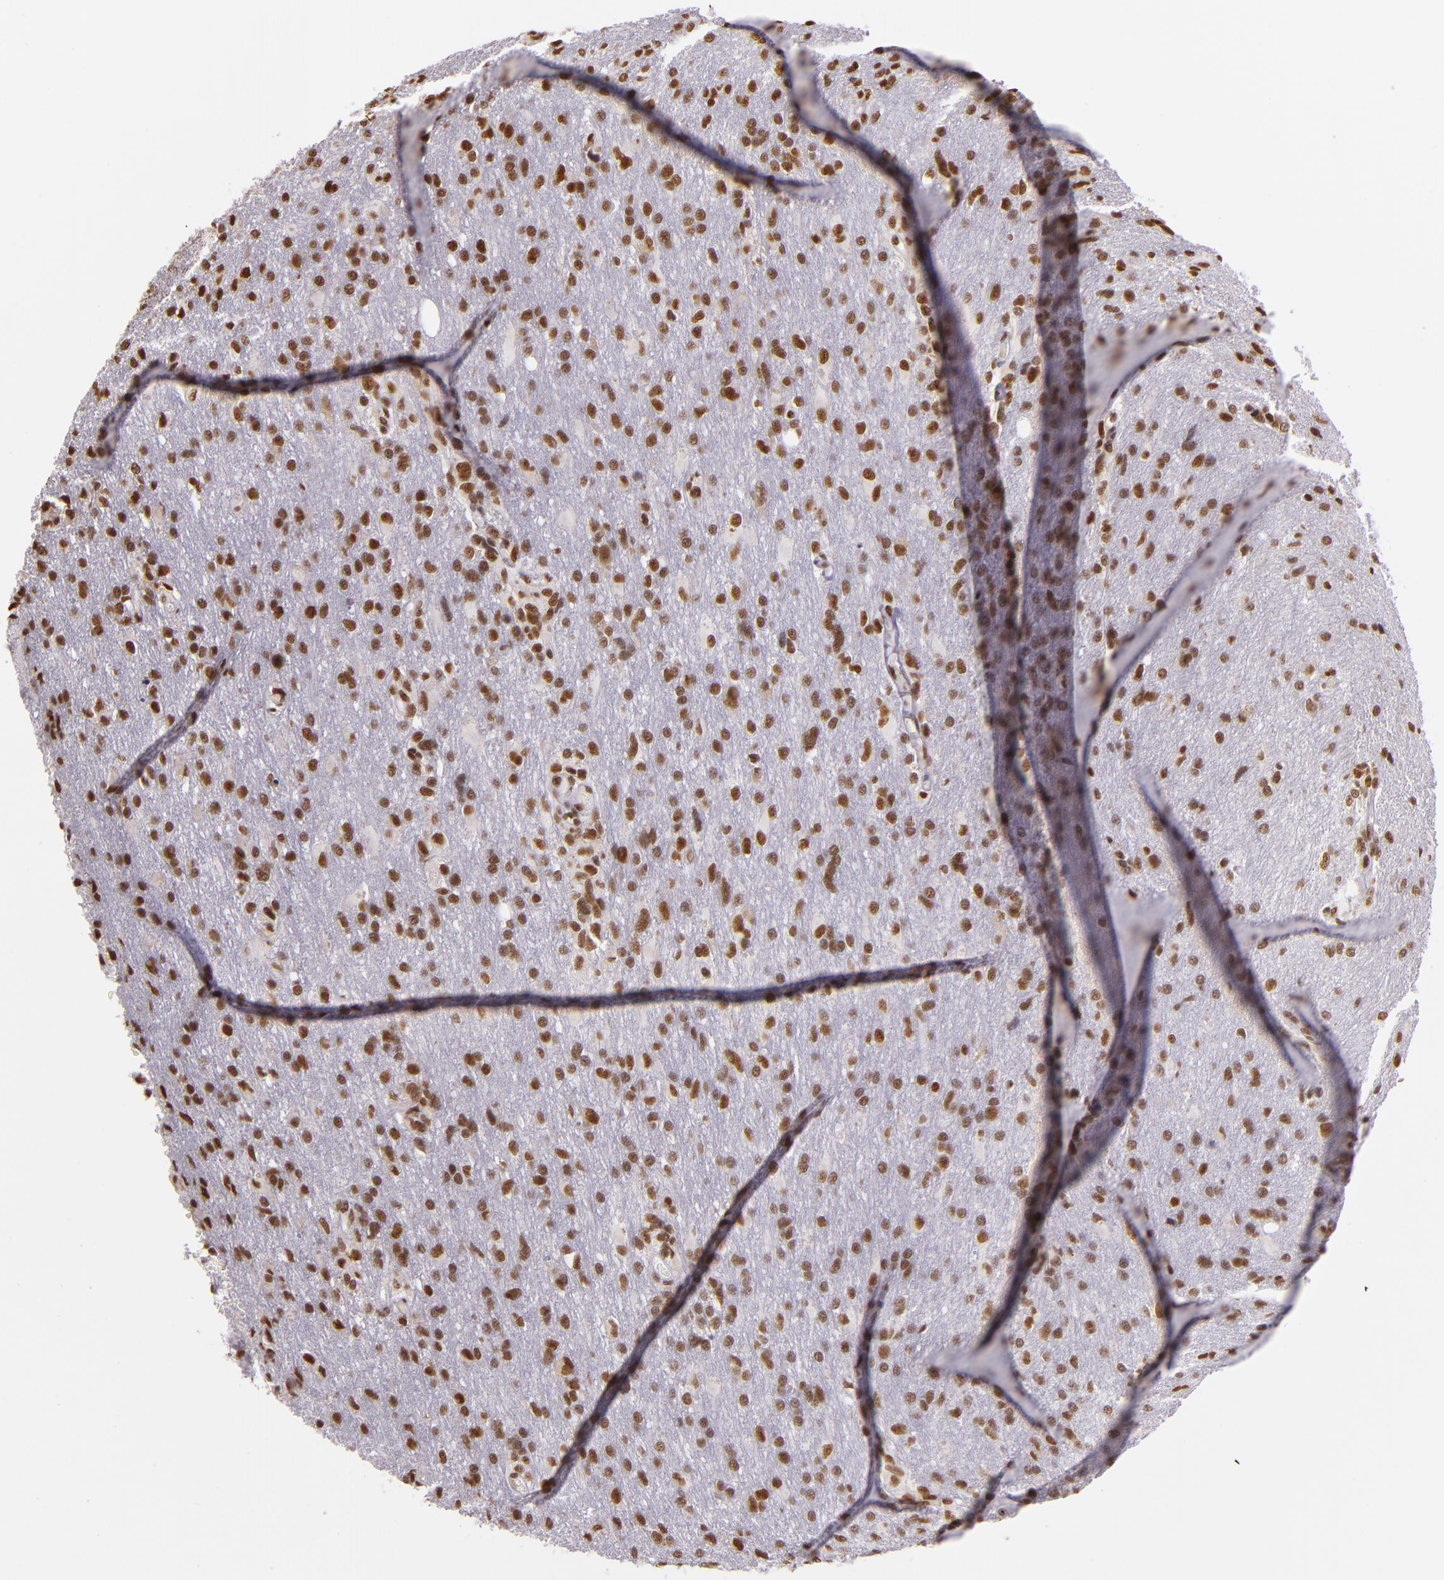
{"staining": {"intensity": "moderate", "quantity": ">75%", "location": "nuclear"}, "tissue": "glioma", "cell_type": "Tumor cells", "image_type": "cancer", "snomed": [{"axis": "morphology", "description": "Glioma, malignant, High grade"}, {"axis": "topography", "description": "Brain"}], "caption": "Immunohistochemistry histopathology image of neoplastic tissue: human malignant glioma (high-grade) stained using IHC displays medium levels of moderate protein expression localized specifically in the nuclear of tumor cells, appearing as a nuclear brown color.", "gene": "USF1", "patient": {"sex": "male", "age": 68}}